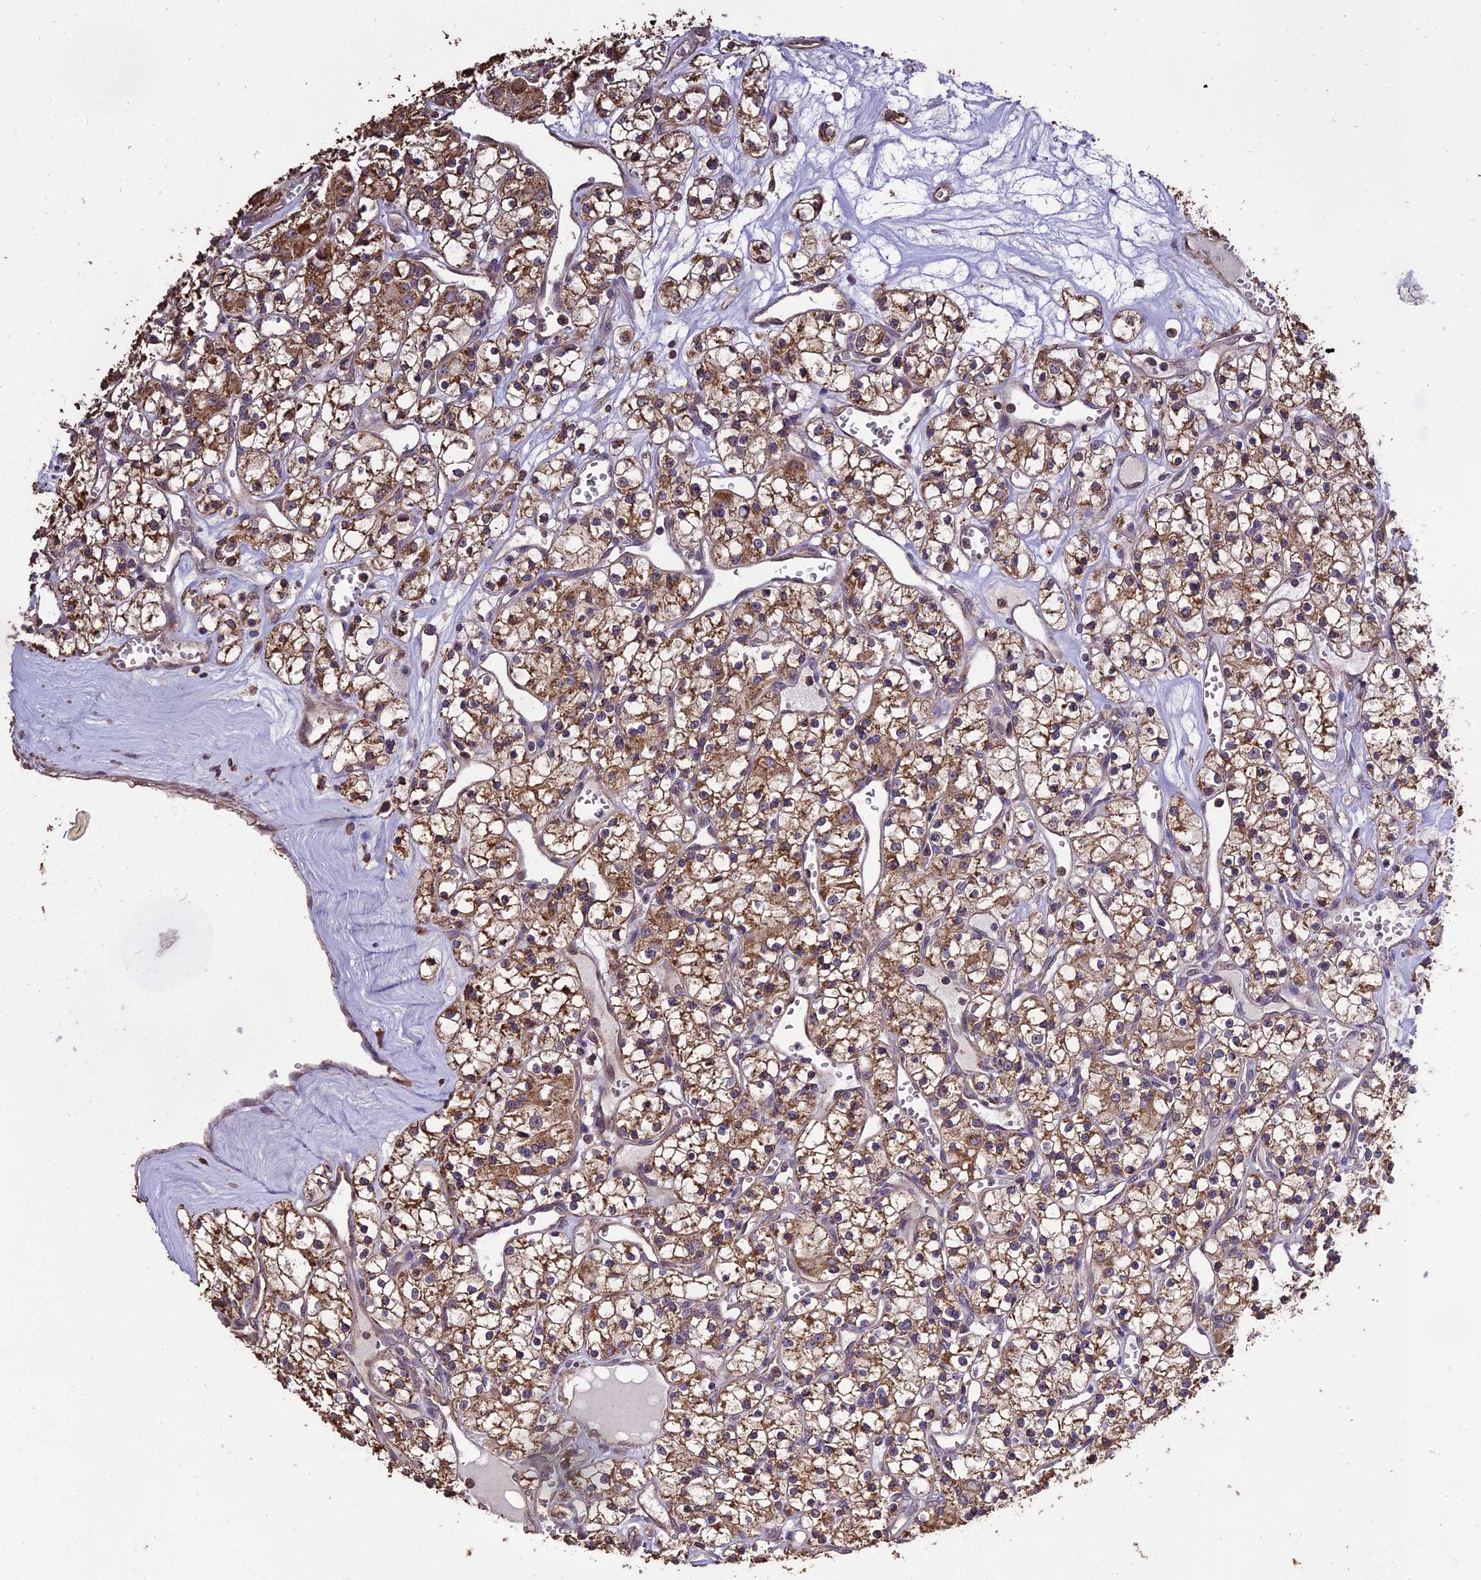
{"staining": {"intensity": "moderate", "quantity": ">75%", "location": "cytoplasmic/membranous"}, "tissue": "renal cancer", "cell_type": "Tumor cells", "image_type": "cancer", "snomed": [{"axis": "morphology", "description": "Adenocarcinoma, NOS"}, {"axis": "topography", "description": "Kidney"}], "caption": "The immunohistochemical stain highlights moderate cytoplasmic/membranous positivity in tumor cells of renal adenocarcinoma tissue.", "gene": "PGPEP1L", "patient": {"sex": "female", "age": 59}}